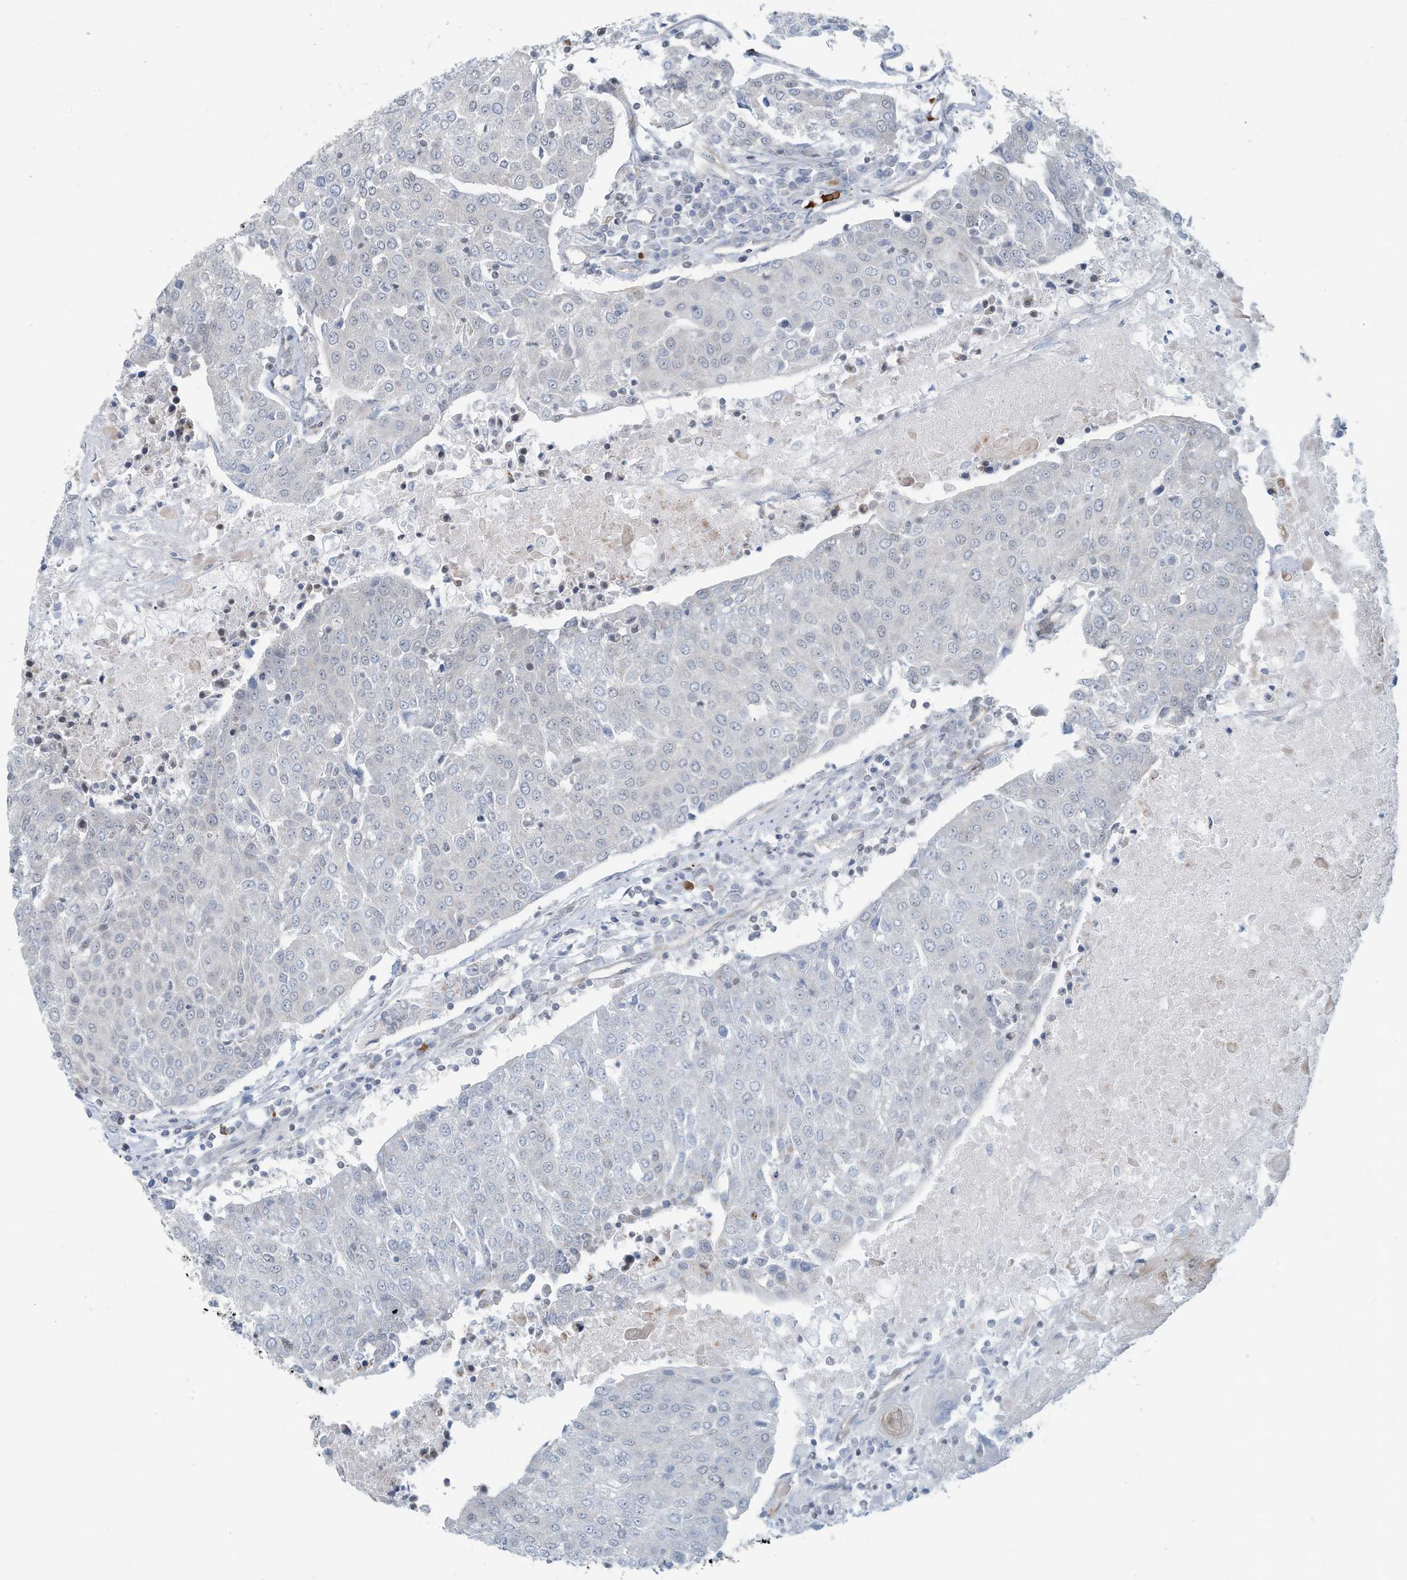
{"staining": {"intensity": "negative", "quantity": "none", "location": "none"}, "tissue": "urothelial cancer", "cell_type": "Tumor cells", "image_type": "cancer", "snomed": [{"axis": "morphology", "description": "Urothelial carcinoma, High grade"}, {"axis": "topography", "description": "Urinary bladder"}], "caption": "DAB (3,3'-diaminobenzidine) immunohistochemical staining of high-grade urothelial carcinoma displays no significant positivity in tumor cells. (DAB (3,3'-diaminobenzidine) IHC, high magnification).", "gene": "SARNP", "patient": {"sex": "female", "age": 85}}